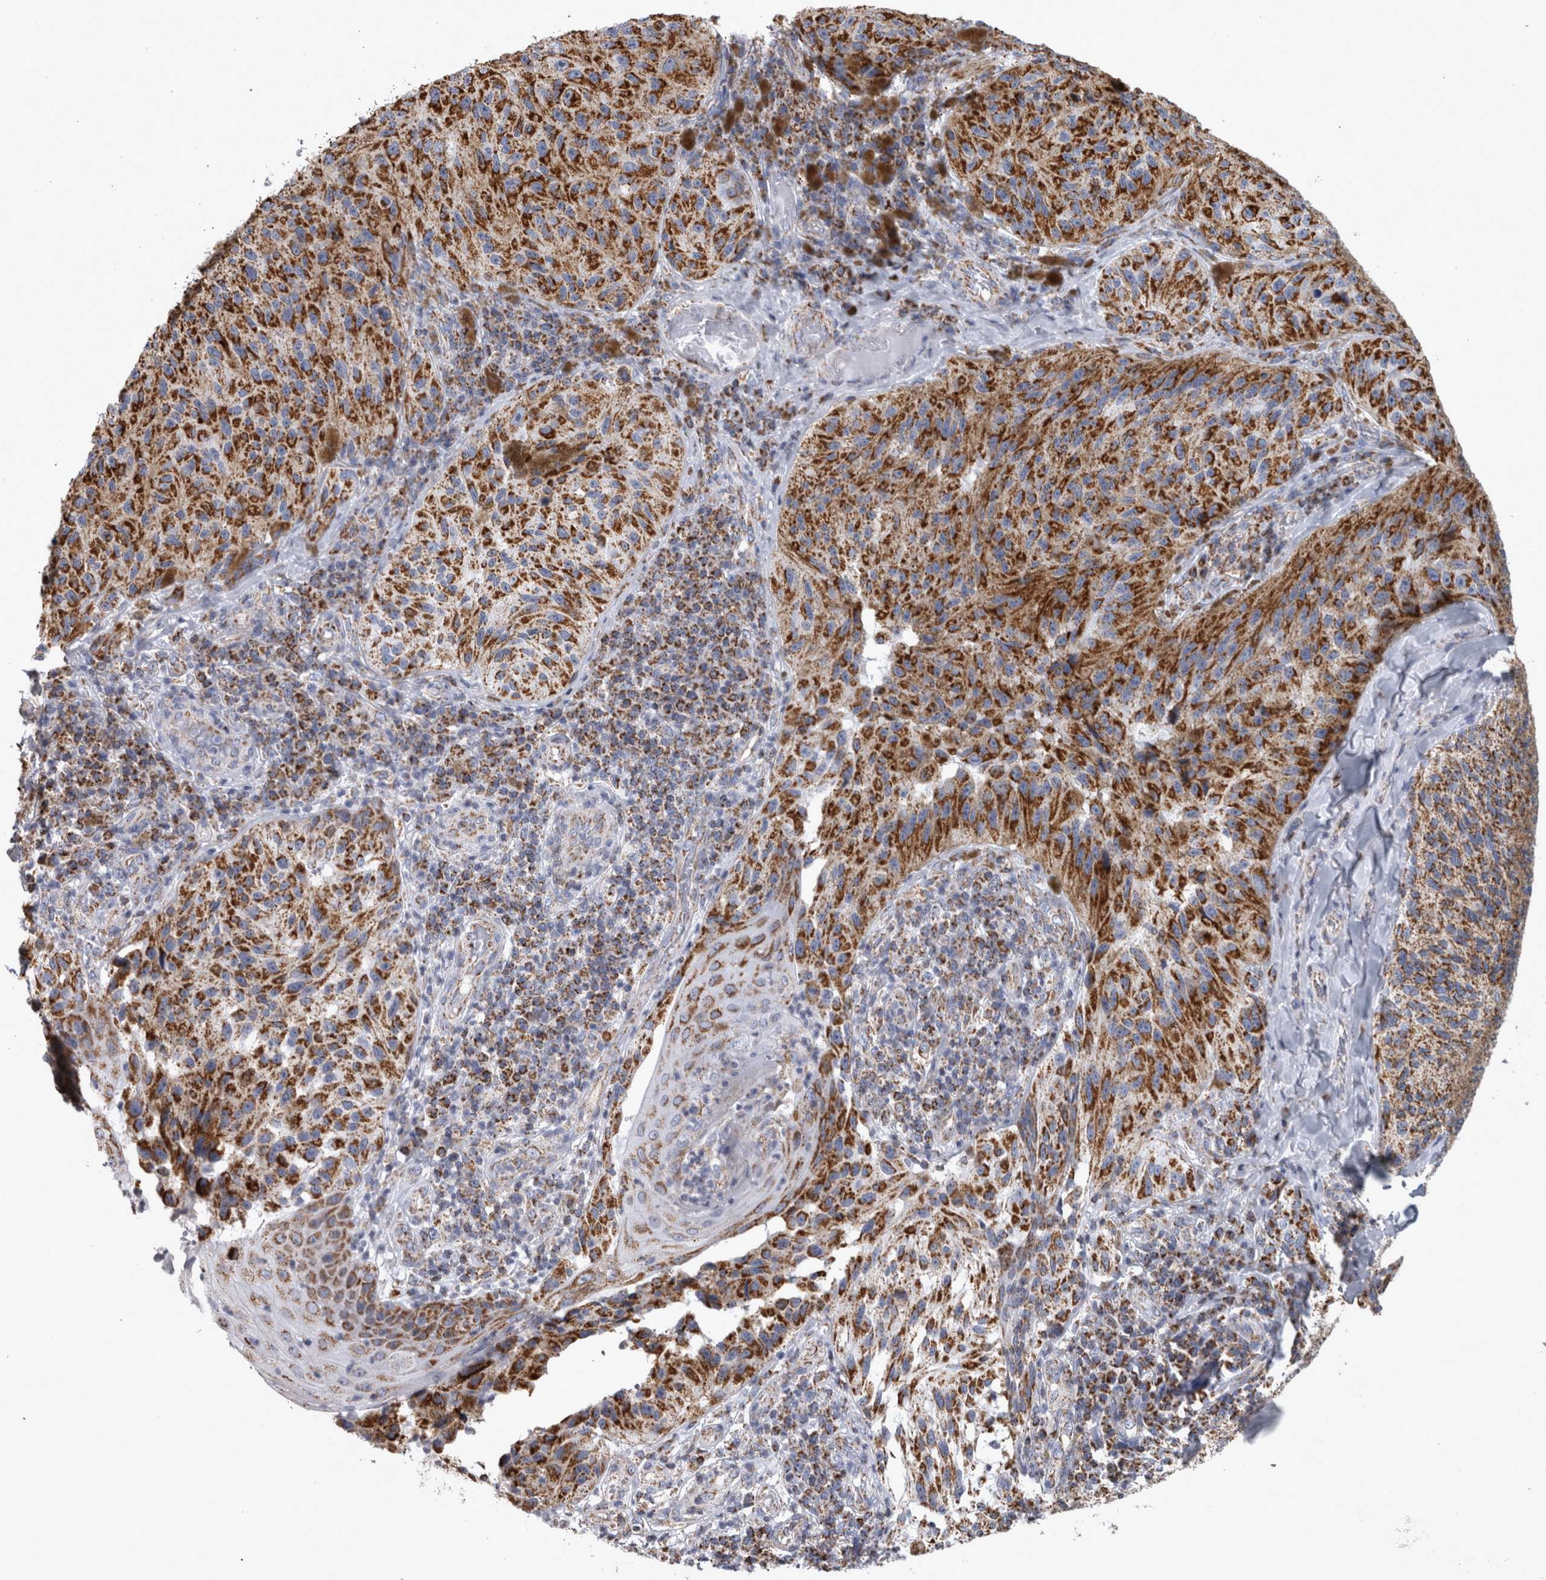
{"staining": {"intensity": "strong", "quantity": ">75%", "location": "cytoplasmic/membranous"}, "tissue": "melanoma", "cell_type": "Tumor cells", "image_type": "cancer", "snomed": [{"axis": "morphology", "description": "Malignant melanoma, NOS"}, {"axis": "topography", "description": "Skin"}], "caption": "Strong cytoplasmic/membranous positivity for a protein is identified in approximately >75% of tumor cells of melanoma using immunohistochemistry.", "gene": "MDH2", "patient": {"sex": "female", "age": 73}}